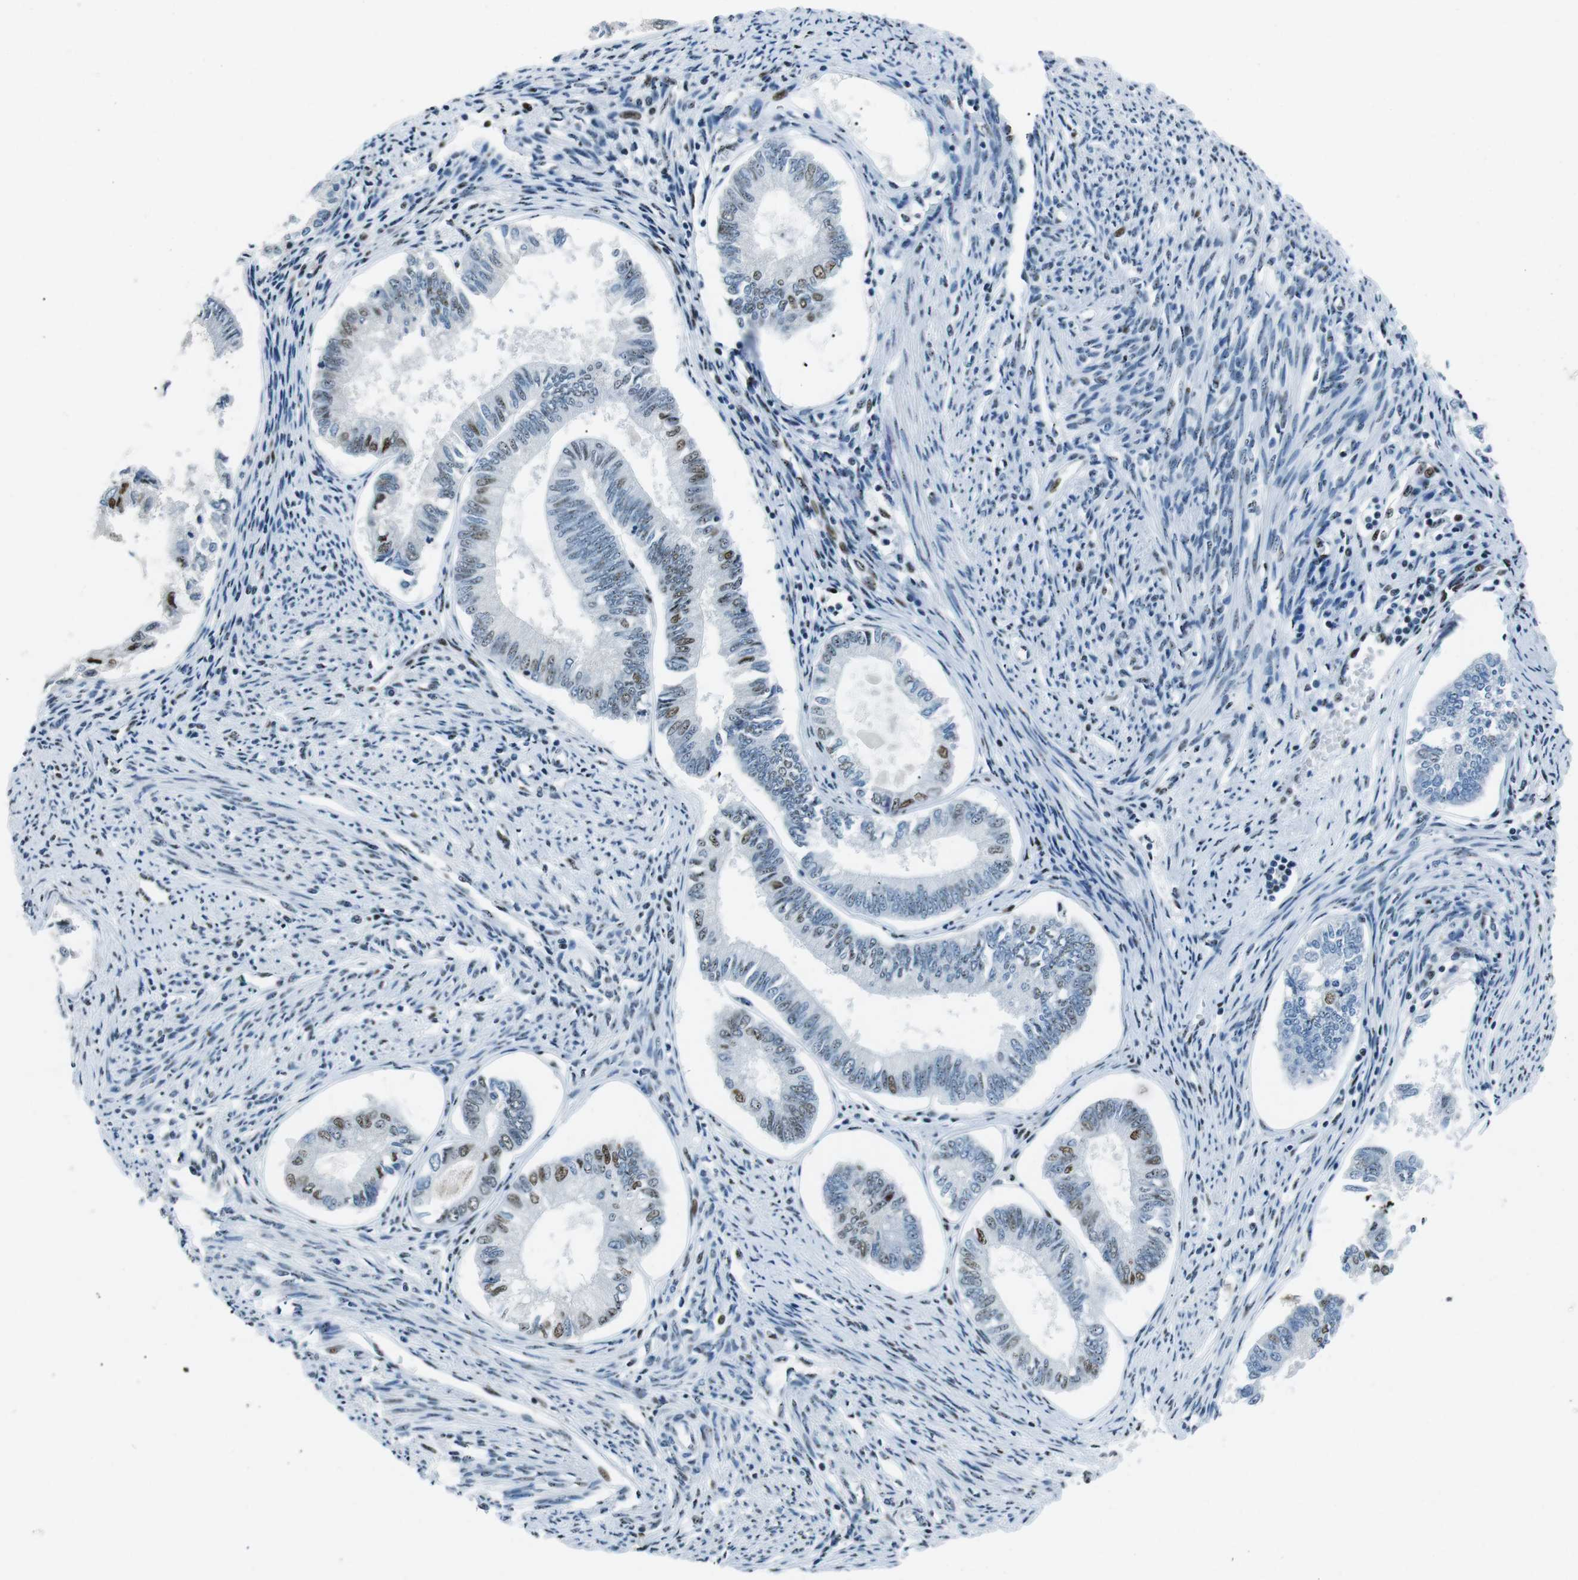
{"staining": {"intensity": "moderate", "quantity": "<25%", "location": "nuclear"}, "tissue": "endometrial cancer", "cell_type": "Tumor cells", "image_type": "cancer", "snomed": [{"axis": "morphology", "description": "Adenocarcinoma, NOS"}, {"axis": "topography", "description": "Endometrium"}], "caption": "Immunohistochemistry (IHC) (DAB) staining of endometrial cancer exhibits moderate nuclear protein expression in approximately <25% of tumor cells. The protein of interest is shown in brown color, while the nuclei are stained blue.", "gene": "PML", "patient": {"sex": "female", "age": 86}}